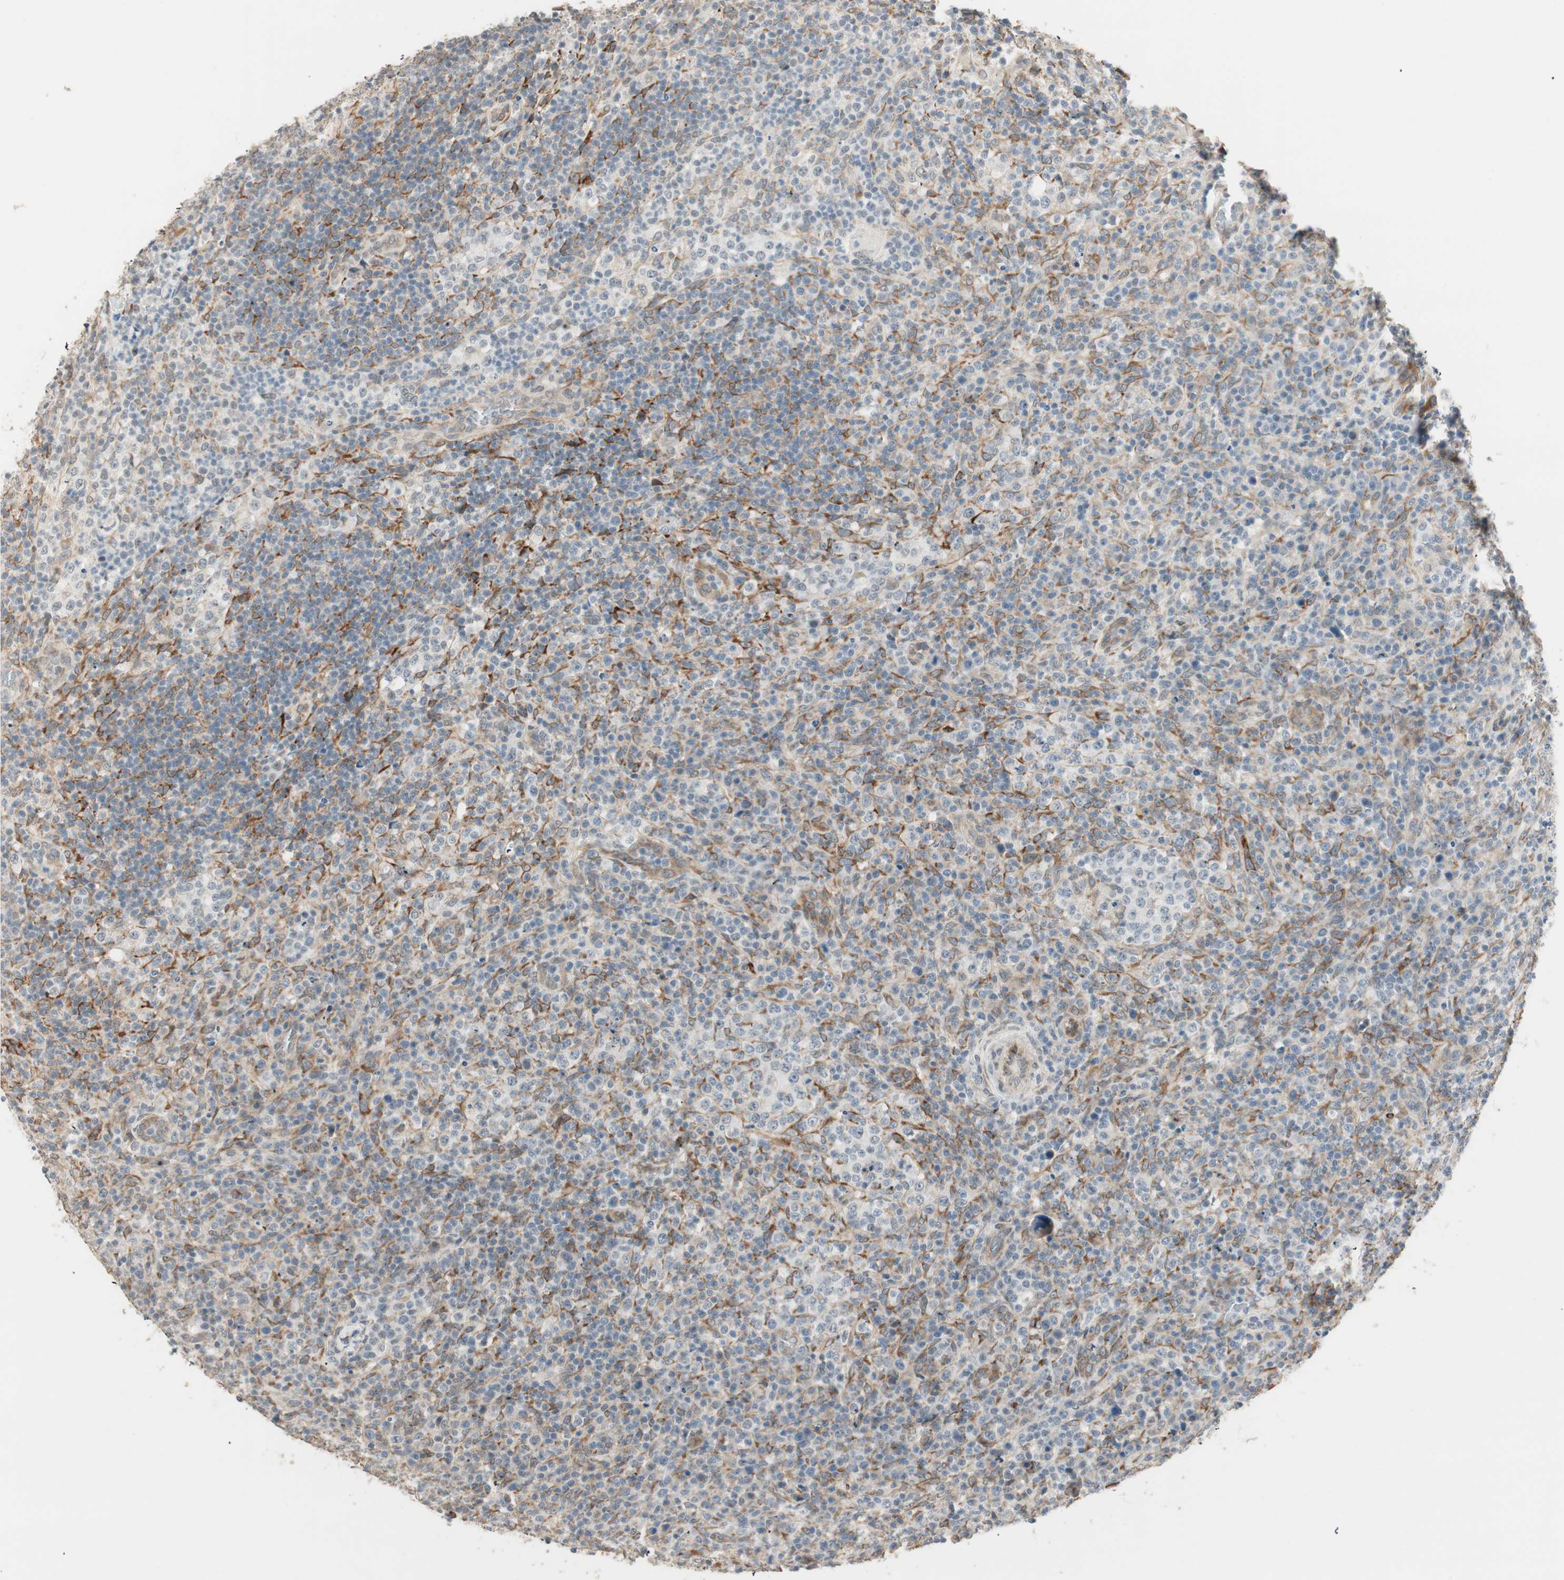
{"staining": {"intensity": "moderate", "quantity": "25%-75%", "location": "cytoplasmic/membranous"}, "tissue": "lymphoma", "cell_type": "Tumor cells", "image_type": "cancer", "snomed": [{"axis": "morphology", "description": "Malignant lymphoma, non-Hodgkin's type, High grade"}, {"axis": "topography", "description": "Lymph node"}], "caption": "Immunohistochemical staining of lymphoma displays medium levels of moderate cytoplasmic/membranous expression in about 25%-75% of tumor cells.", "gene": "TASOR", "patient": {"sex": "female", "age": 76}}